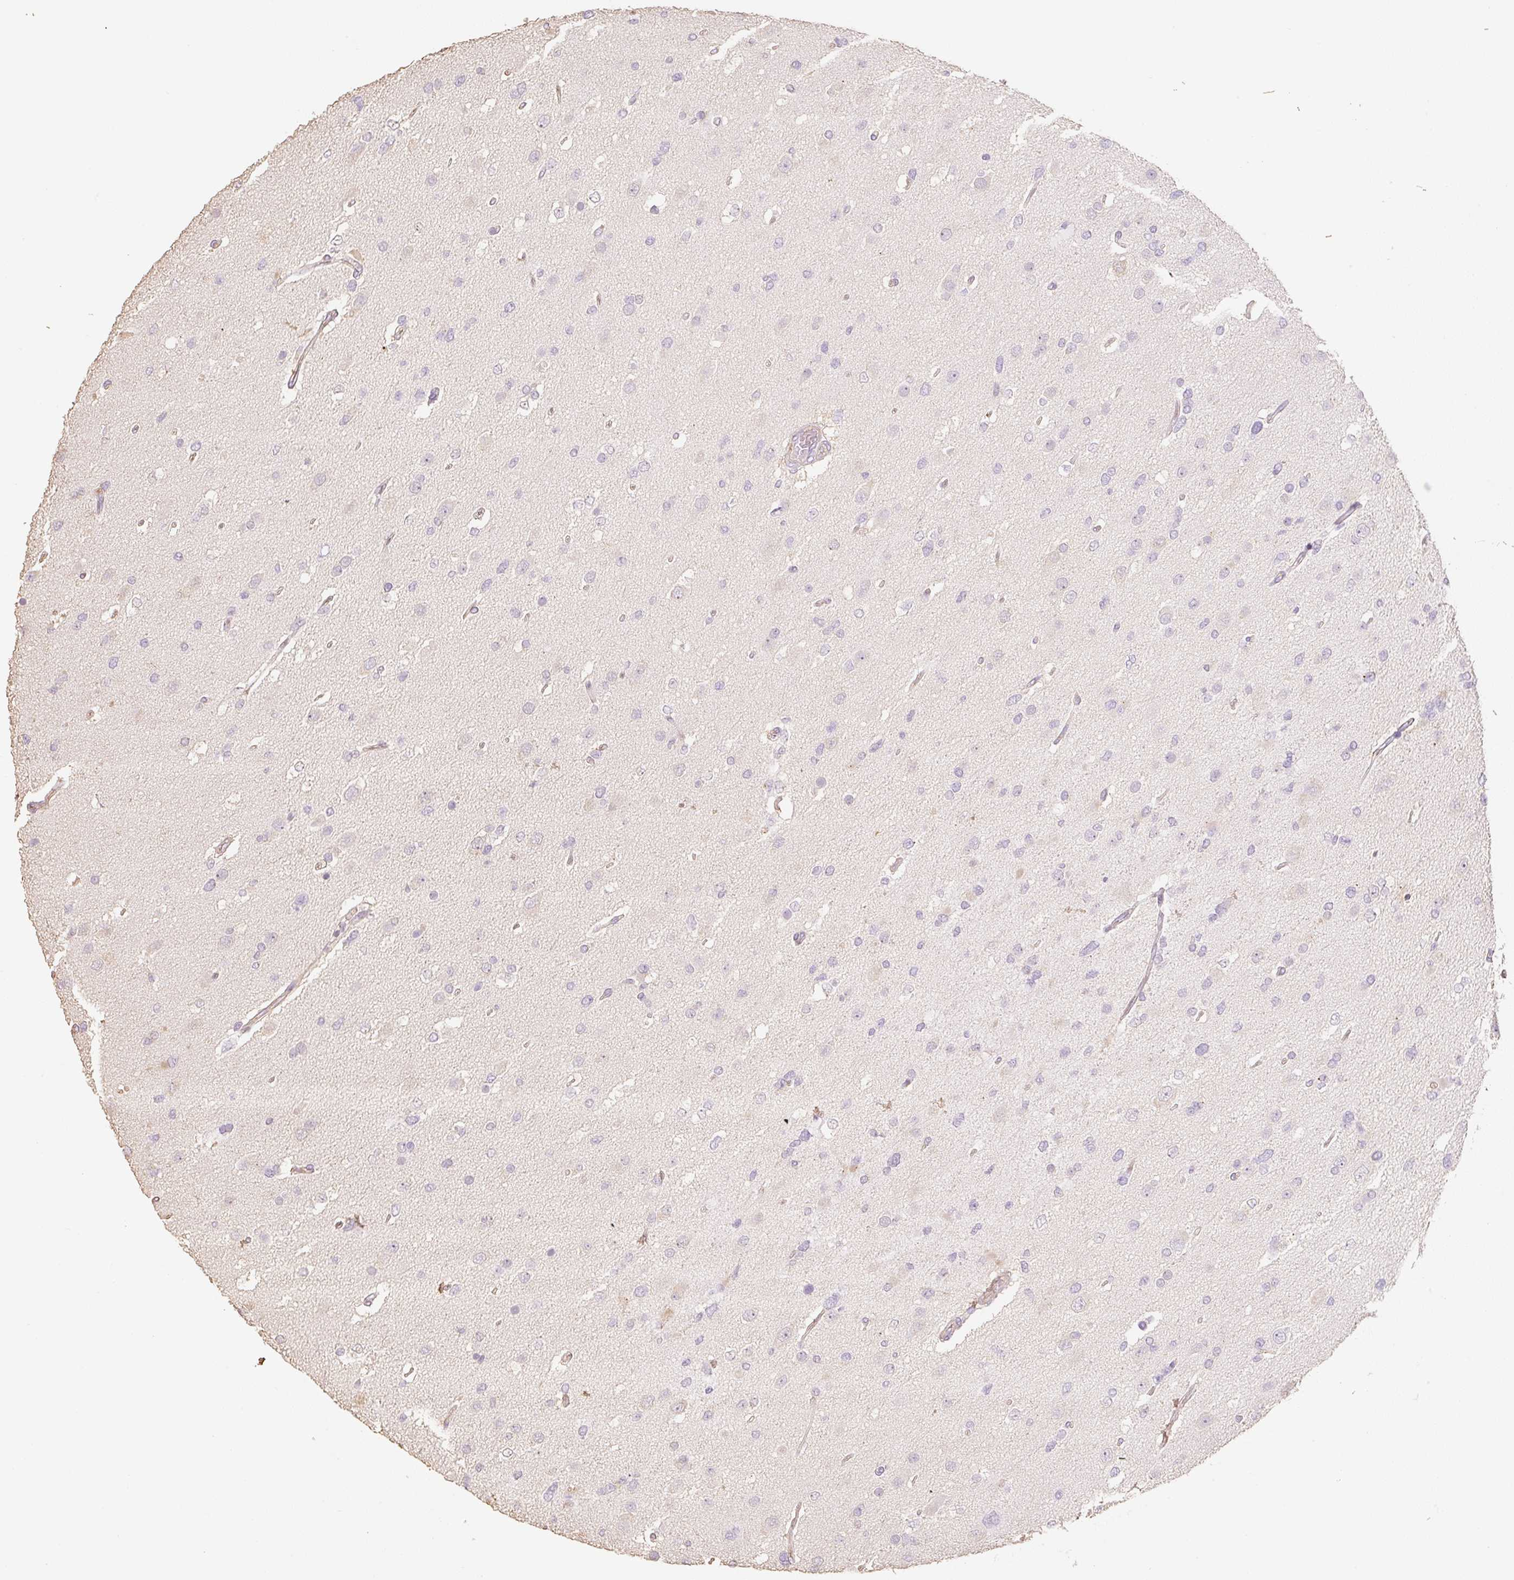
{"staining": {"intensity": "negative", "quantity": "none", "location": "none"}, "tissue": "glioma", "cell_type": "Tumor cells", "image_type": "cancer", "snomed": [{"axis": "morphology", "description": "Glioma, malignant, High grade"}, {"axis": "topography", "description": "Brain"}], "caption": "There is no significant positivity in tumor cells of malignant high-grade glioma.", "gene": "MBOAT7", "patient": {"sex": "male", "age": 53}}